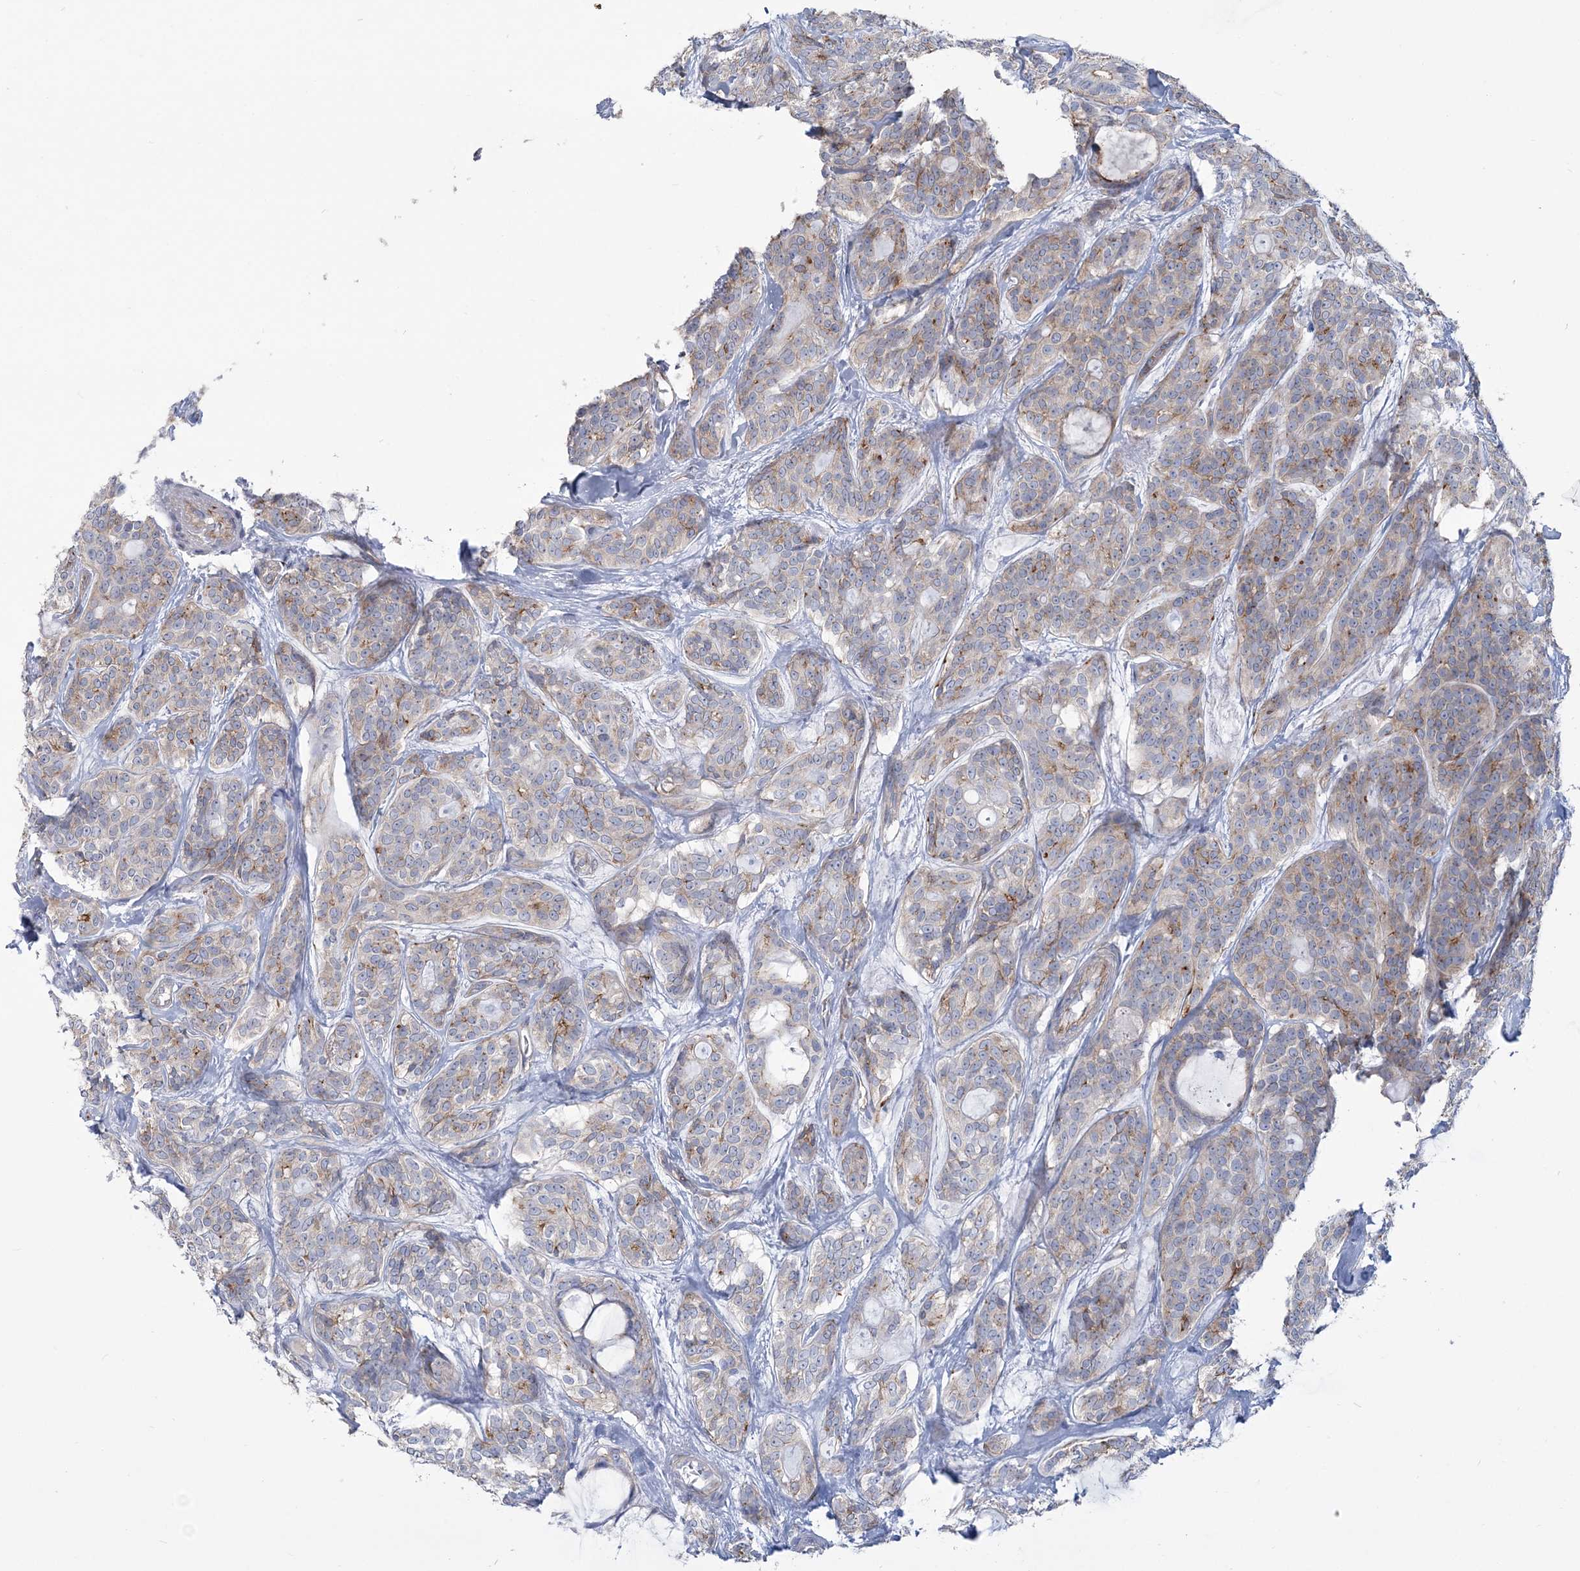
{"staining": {"intensity": "moderate", "quantity": "<25%", "location": "cytoplasmic/membranous"}, "tissue": "head and neck cancer", "cell_type": "Tumor cells", "image_type": "cancer", "snomed": [{"axis": "morphology", "description": "Adenocarcinoma, NOS"}, {"axis": "topography", "description": "Head-Neck"}], "caption": "Immunohistochemical staining of head and neck cancer (adenocarcinoma) exhibits moderate cytoplasmic/membranous protein positivity in about <25% of tumor cells.", "gene": "RAB11FIP5", "patient": {"sex": "male", "age": 66}}